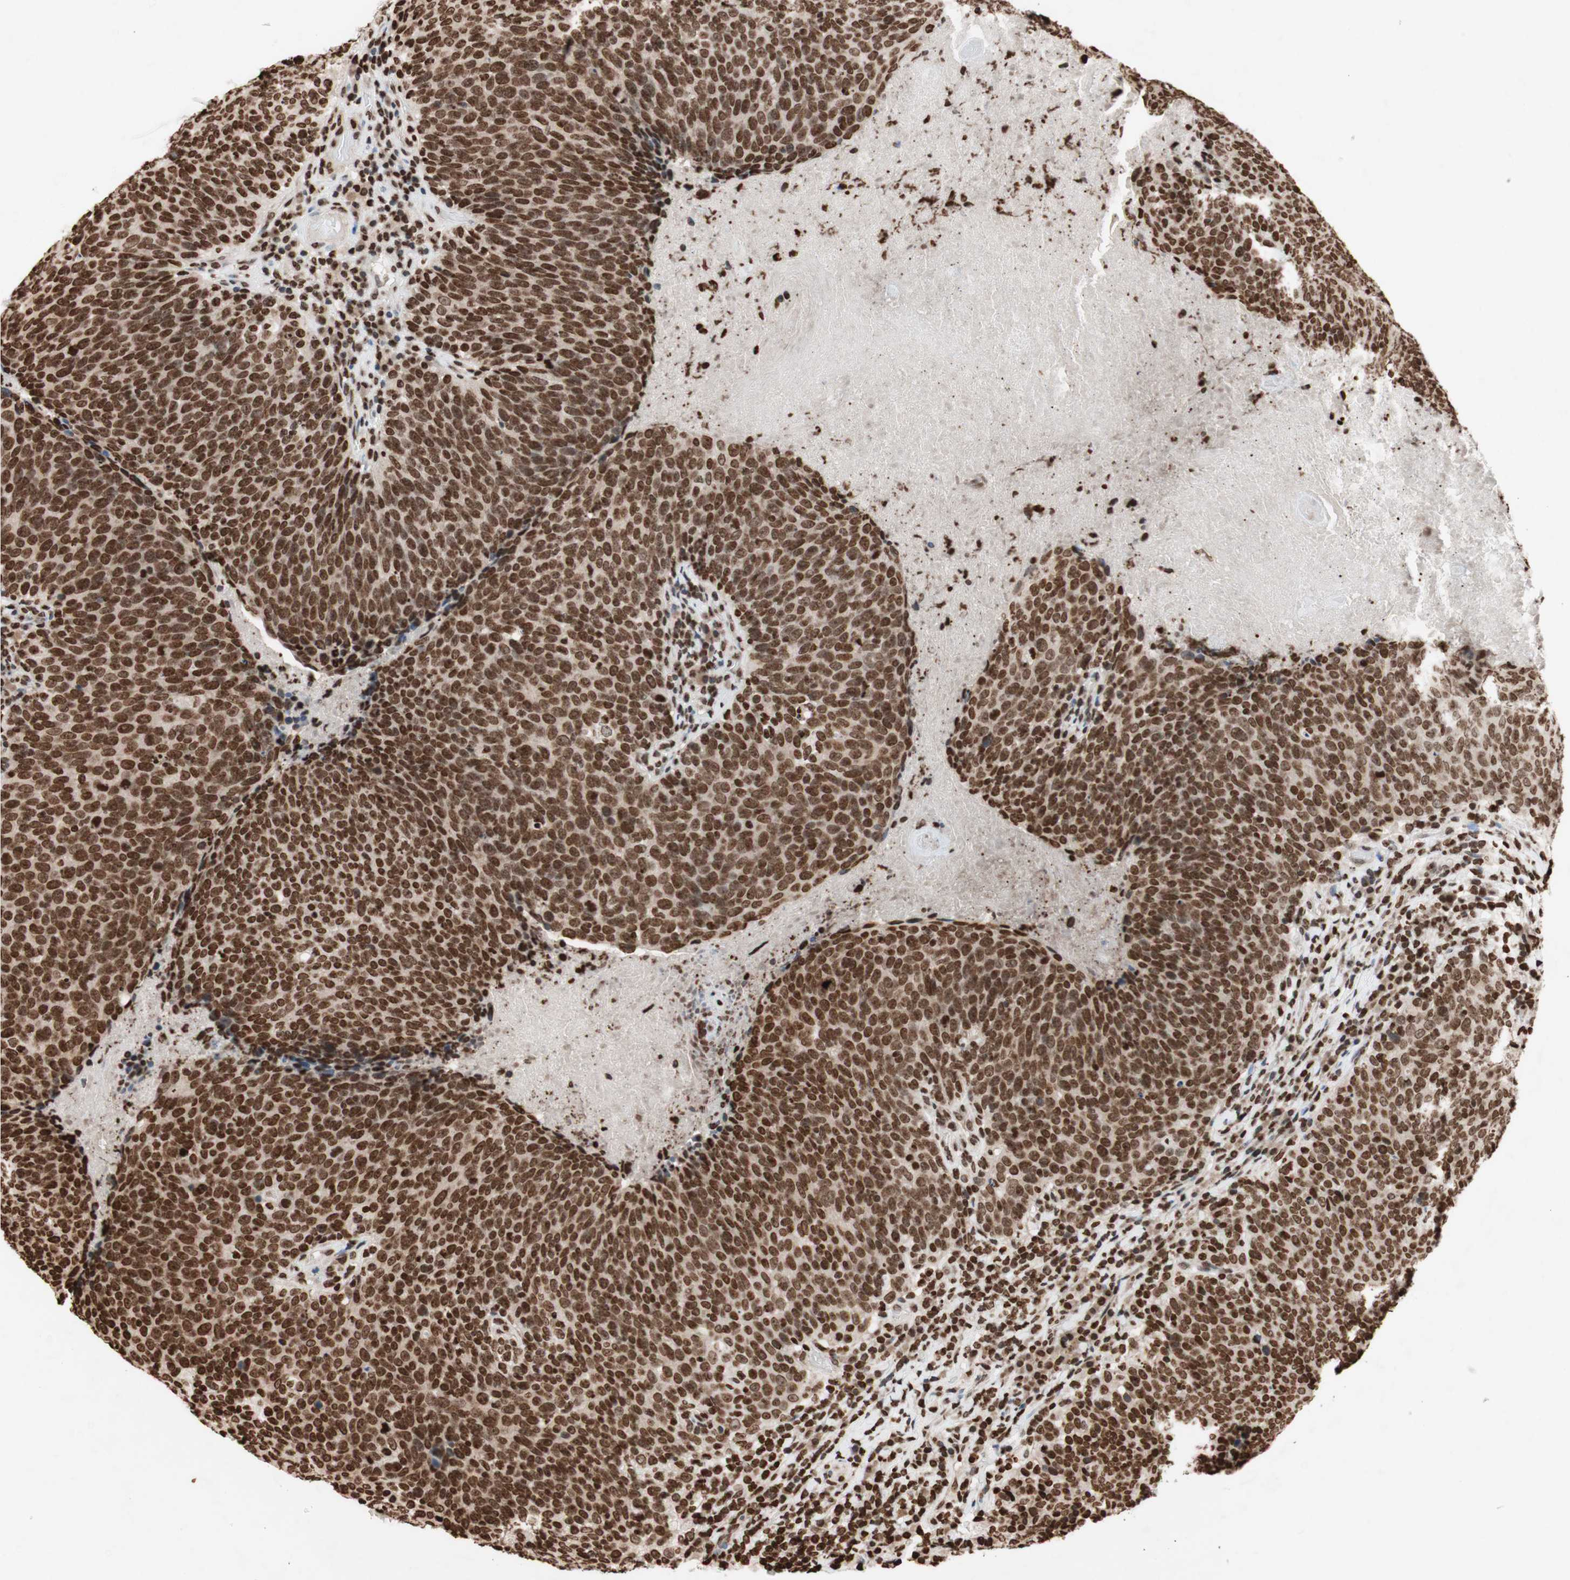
{"staining": {"intensity": "moderate", "quantity": ">75%", "location": "nuclear"}, "tissue": "head and neck cancer", "cell_type": "Tumor cells", "image_type": "cancer", "snomed": [{"axis": "morphology", "description": "Squamous cell carcinoma, NOS"}, {"axis": "morphology", "description": "Squamous cell carcinoma, metastatic, NOS"}, {"axis": "topography", "description": "Lymph node"}, {"axis": "topography", "description": "Head-Neck"}], "caption": "Metastatic squamous cell carcinoma (head and neck) stained with a brown dye shows moderate nuclear positive expression in about >75% of tumor cells.", "gene": "NCOA3", "patient": {"sex": "male", "age": 62}}